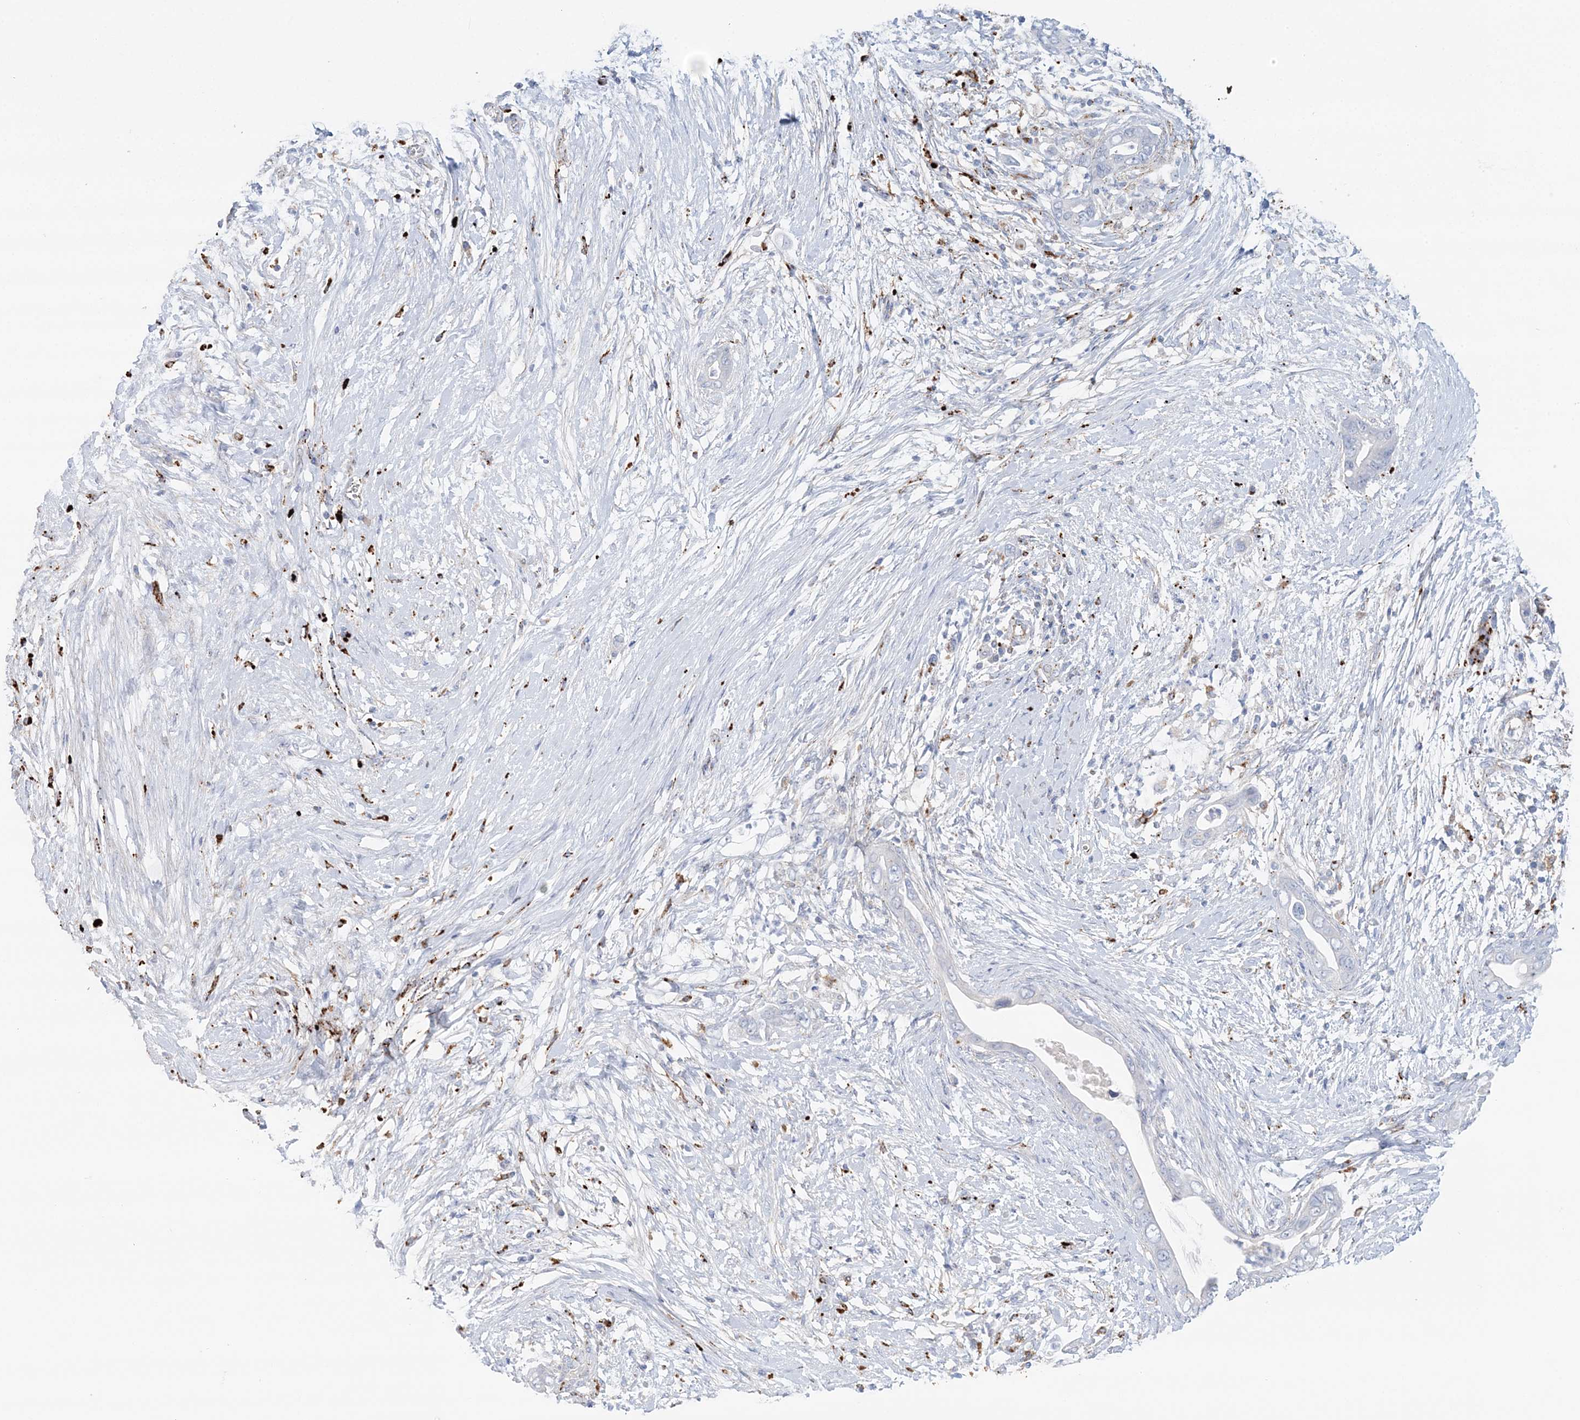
{"staining": {"intensity": "negative", "quantity": "none", "location": "none"}, "tissue": "pancreatic cancer", "cell_type": "Tumor cells", "image_type": "cancer", "snomed": [{"axis": "morphology", "description": "Adenocarcinoma, NOS"}, {"axis": "topography", "description": "Pancreas"}], "caption": "An image of human adenocarcinoma (pancreatic) is negative for staining in tumor cells.", "gene": "TPP1", "patient": {"sex": "male", "age": 75}}